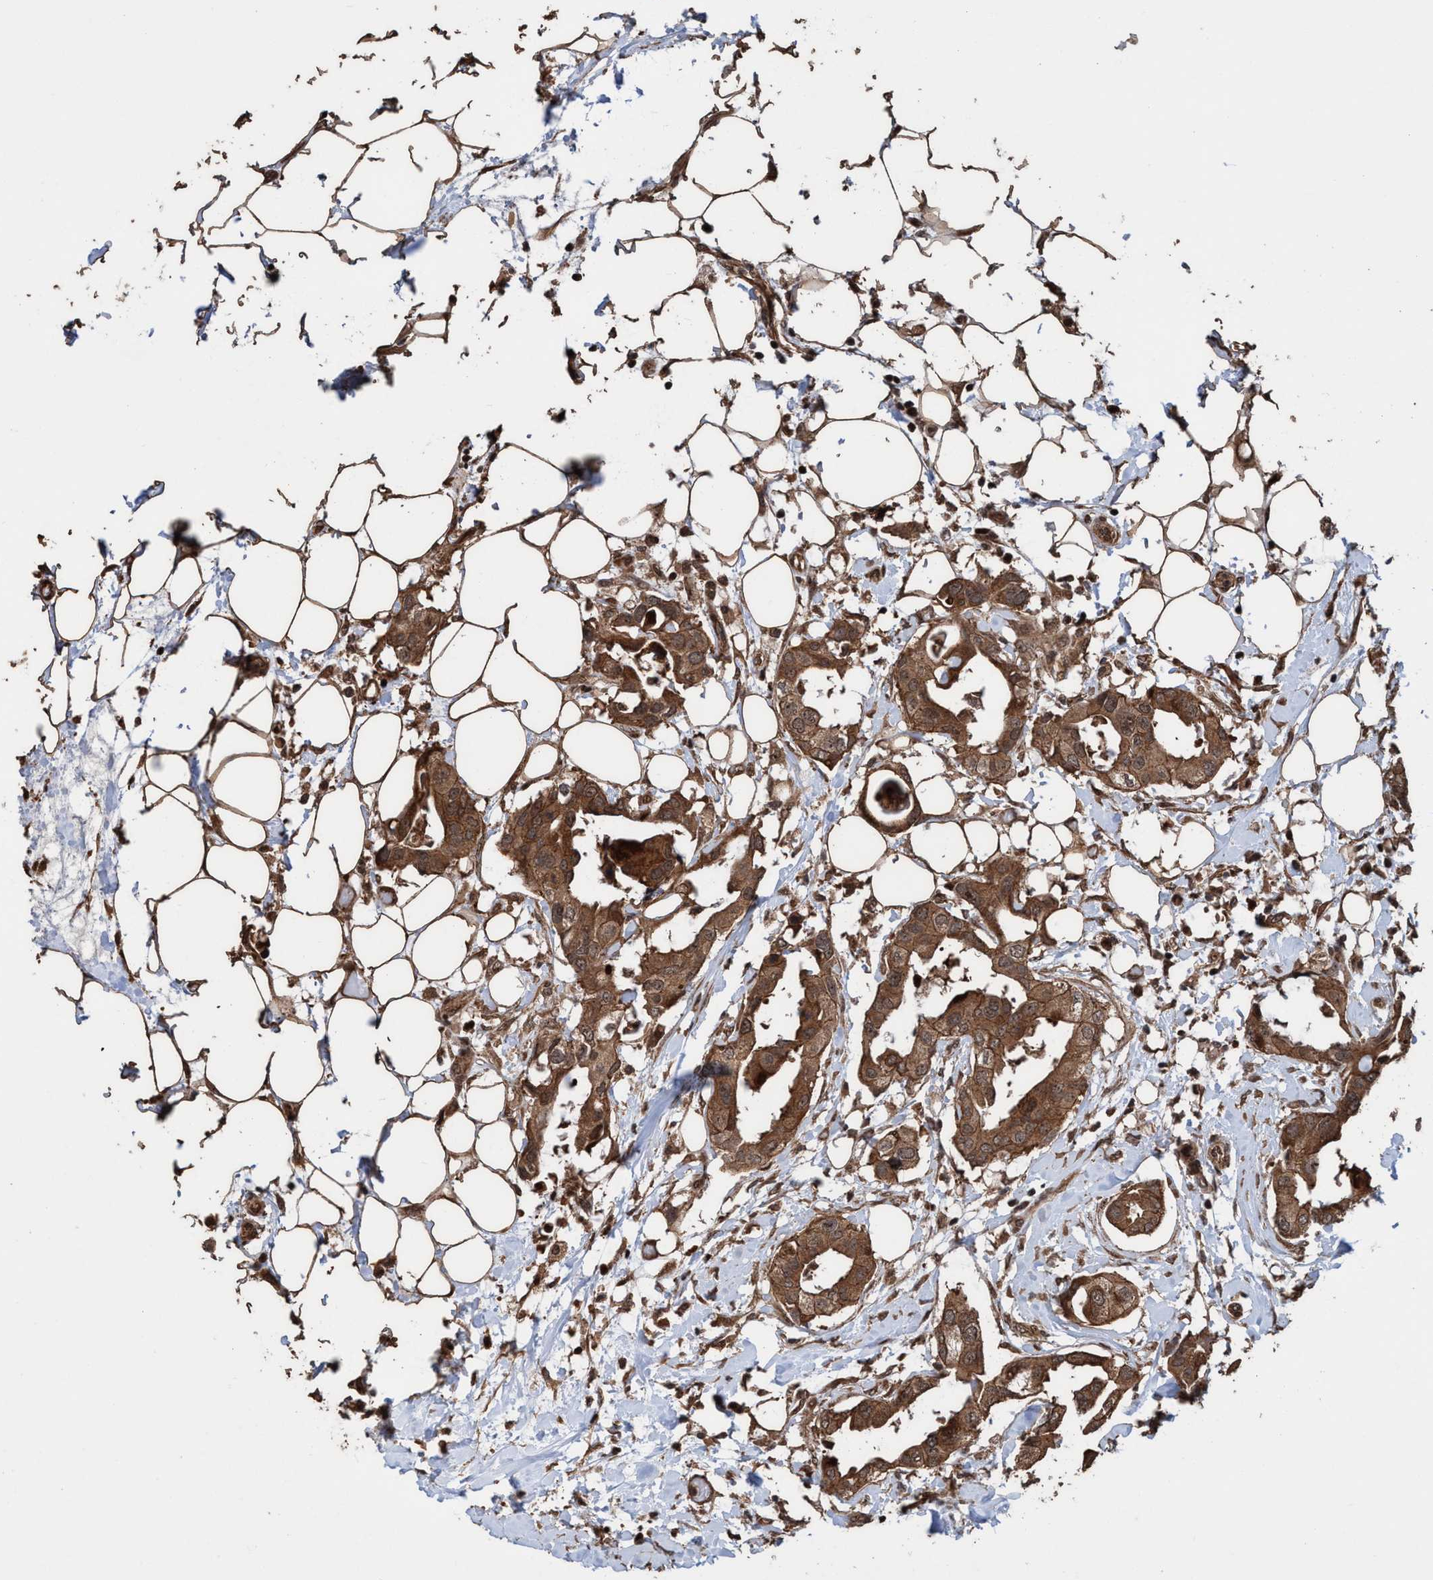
{"staining": {"intensity": "moderate", "quantity": ">75%", "location": "cytoplasmic/membranous,nuclear"}, "tissue": "breast cancer", "cell_type": "Tumor cells", "image_type": "cancer", "snomed": [{"axis": "morphology", "description": "Duct carcinoma"}, {"axis": "topography", "description": "Breast"}], "caption": "Immunohistochemistry (IHC) (DAB) staining of human breast cancer displays moderate cytoplasmic/membranous and nuclear protein expression in about >75% of tumor cells.", "gene": "TRPC7", "patient": {"sex": "female", "age": 40}}